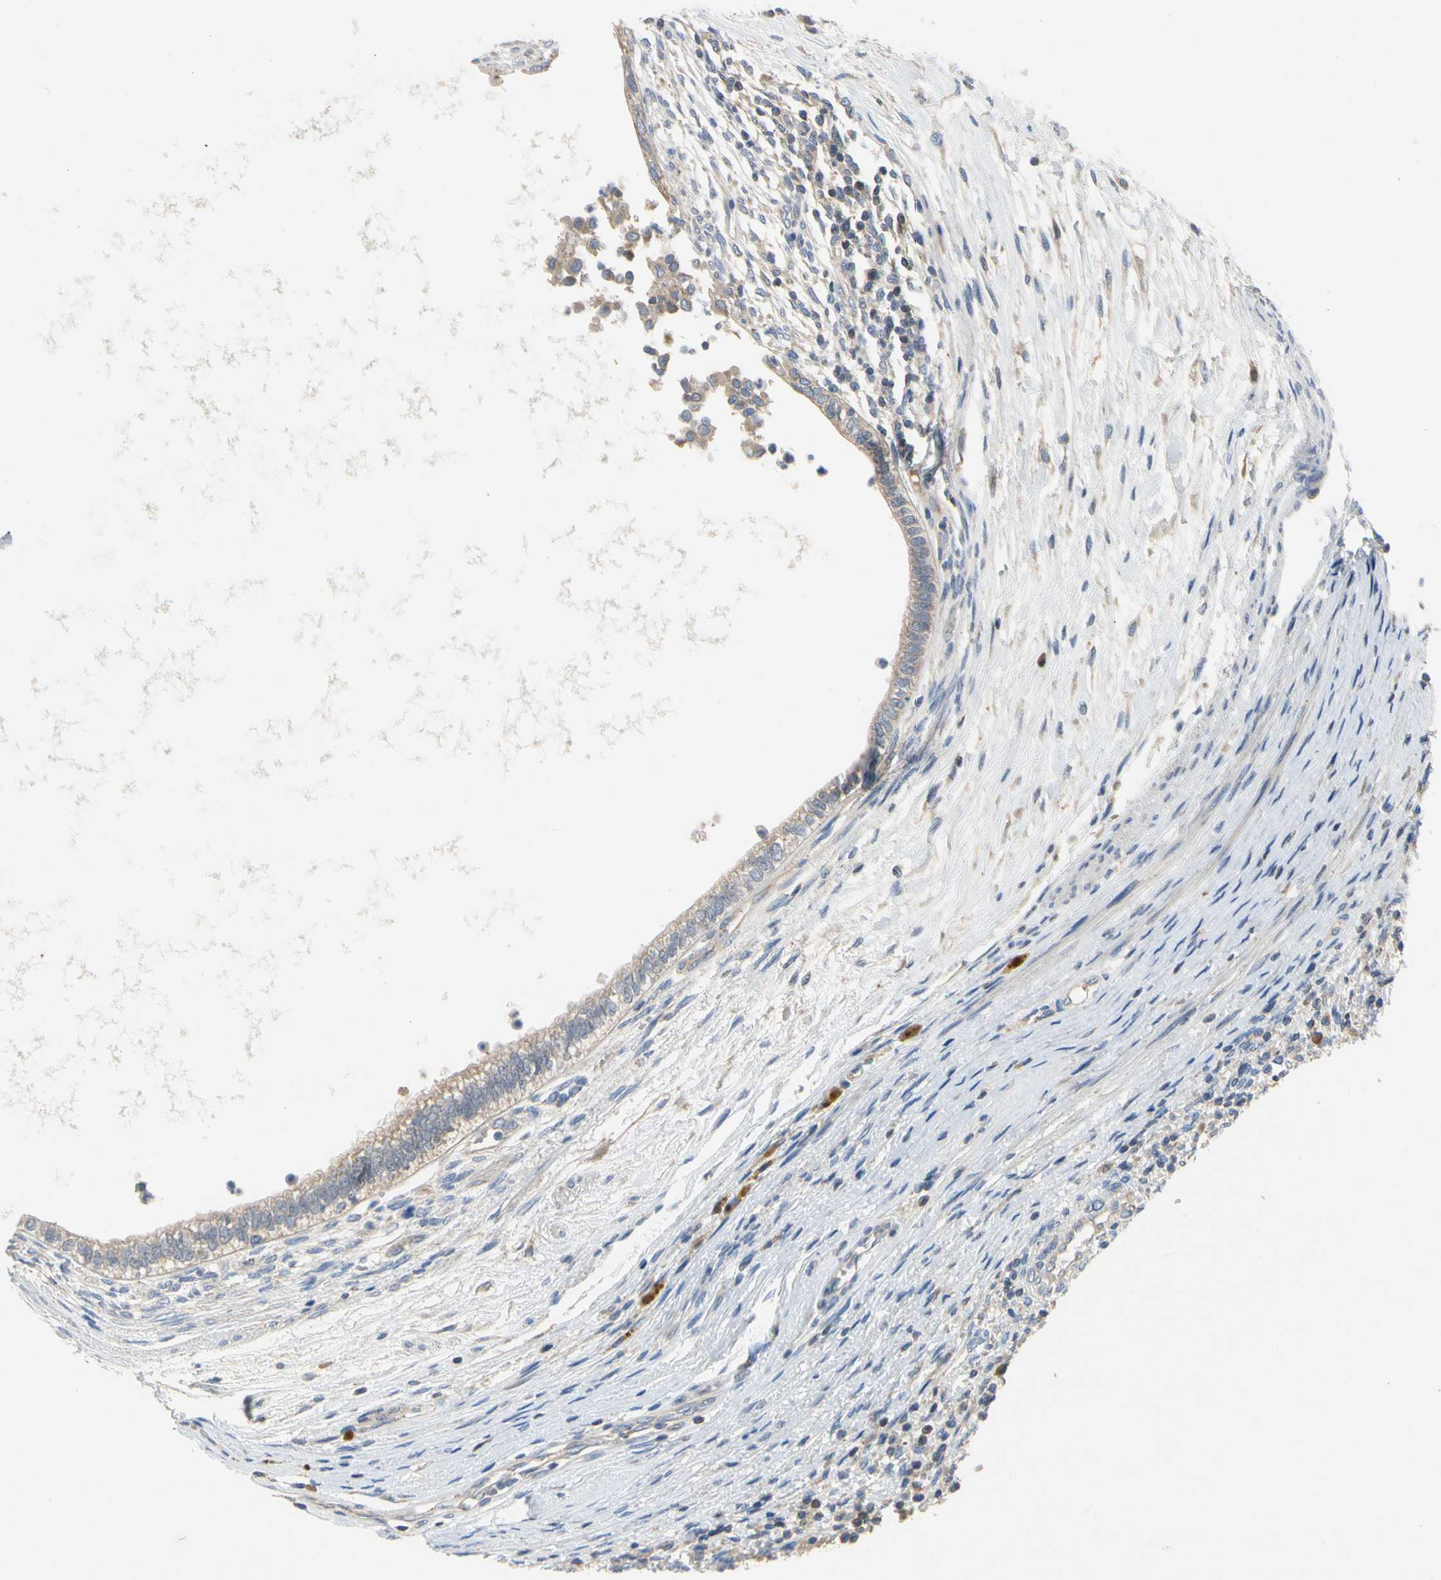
{"staining": {"intensity": "moderate", "quantity": ">75%", "location": "cytoplasmic/membranous"}, "tissue": "testis cancer", "cell_type": "Tumor cells", "image_type": "cancer", "snomed": [{"axis": "morphology", "description": "Carcinoma, Embryonal, NOS"}, {"axis": "topography", "description": "Testis"}], "caption": "Testis cancer tissue reveals moderate cytoplasmic/membranous expression in approximately >75% of tumor cells", "gene": "KLHDC8B", "patient": {"sex": "male", "age": 26}}